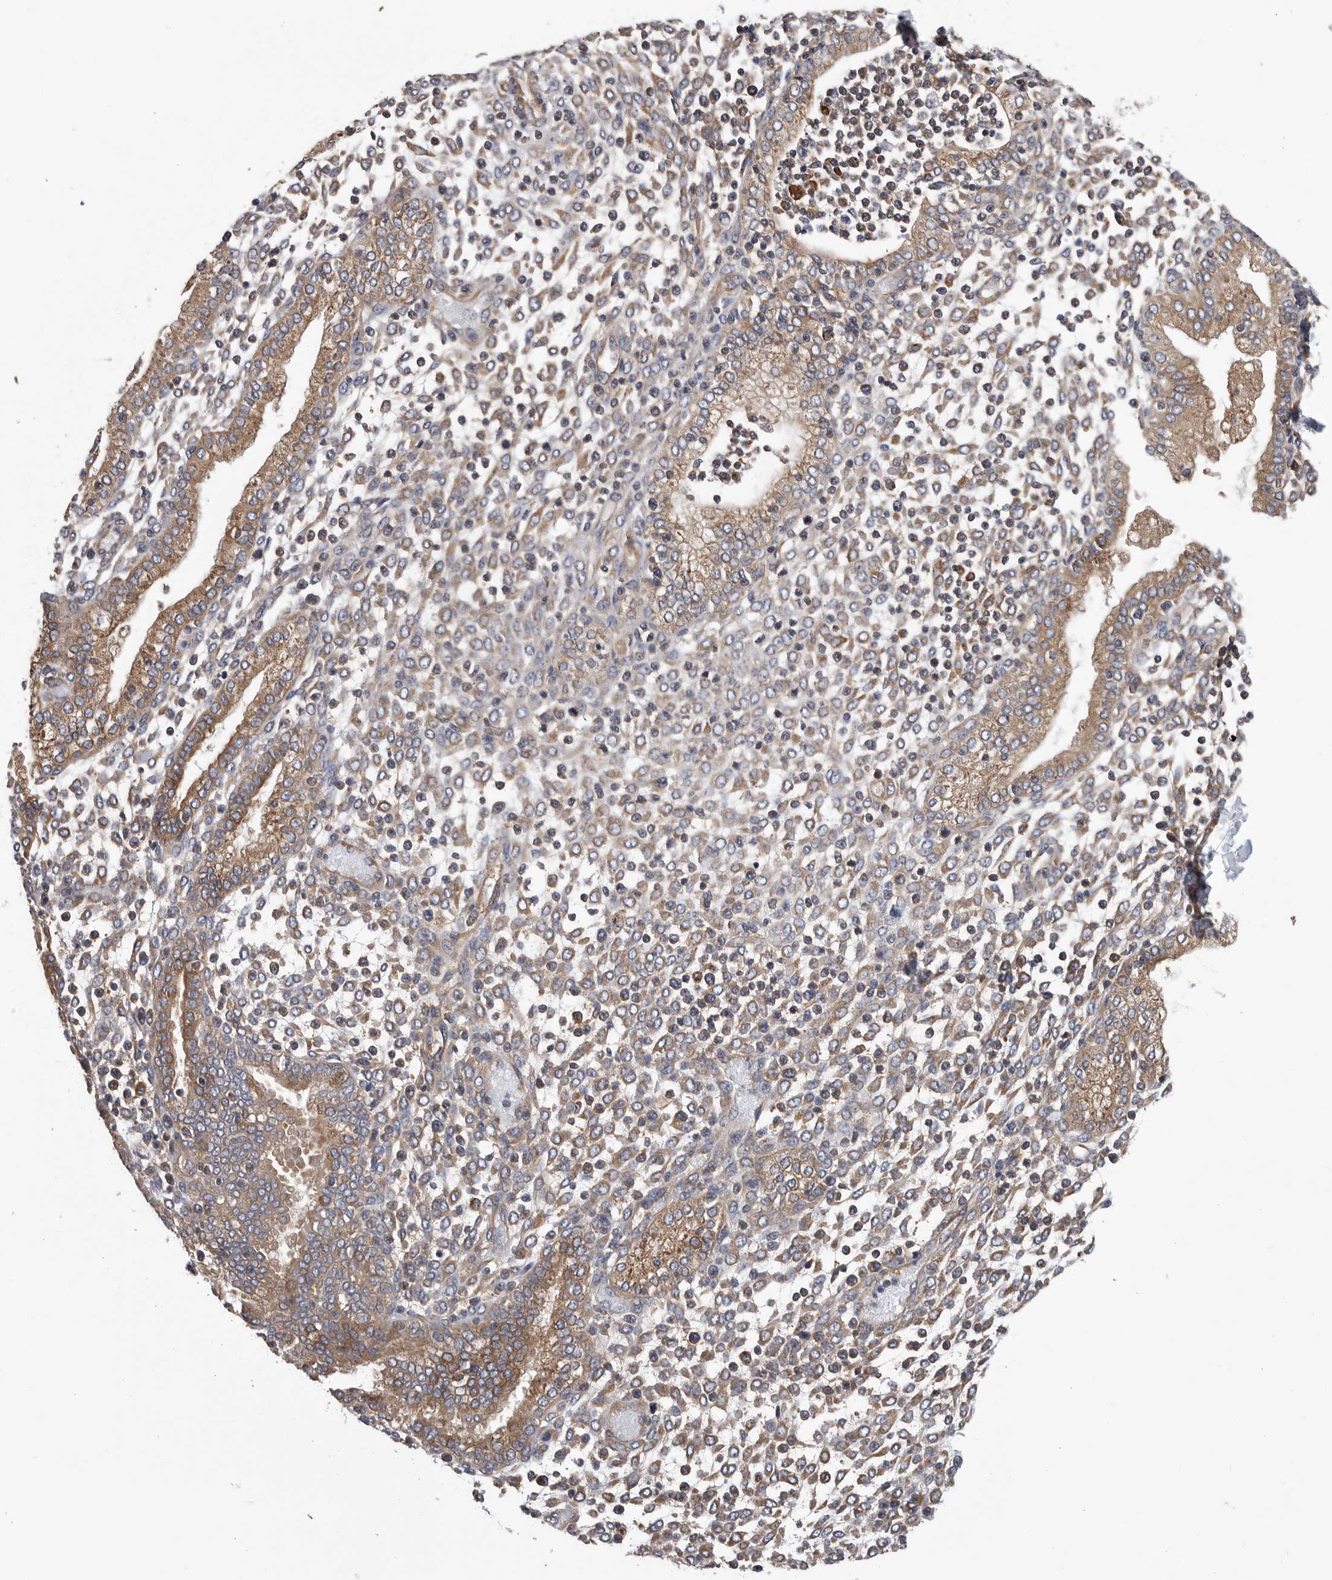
{"staining": {"intensity": "weak", "quantity": "25%-75%", "location": "cytoplasmic/membranous"}, "tissue": "endometrium", "cell_type": "Cells in endometrial stroma", "image_type": "normal", "snomed": [{"axis": "morphology", "description": "Normal tissue, NOS"}, {"axis": "topography", "description": "Endometrium"}], "caption": "This histopathology image reveals normal endometrium stained with immunohistochemistry to label a protein in brown. The cytoplasmic/membranous of cells in endometrial stroma show weak positivity for the protein. Nuclei are counter-stained blue.", "gene": "OXR1", "patient": {"sex": "female", "age": 53}}